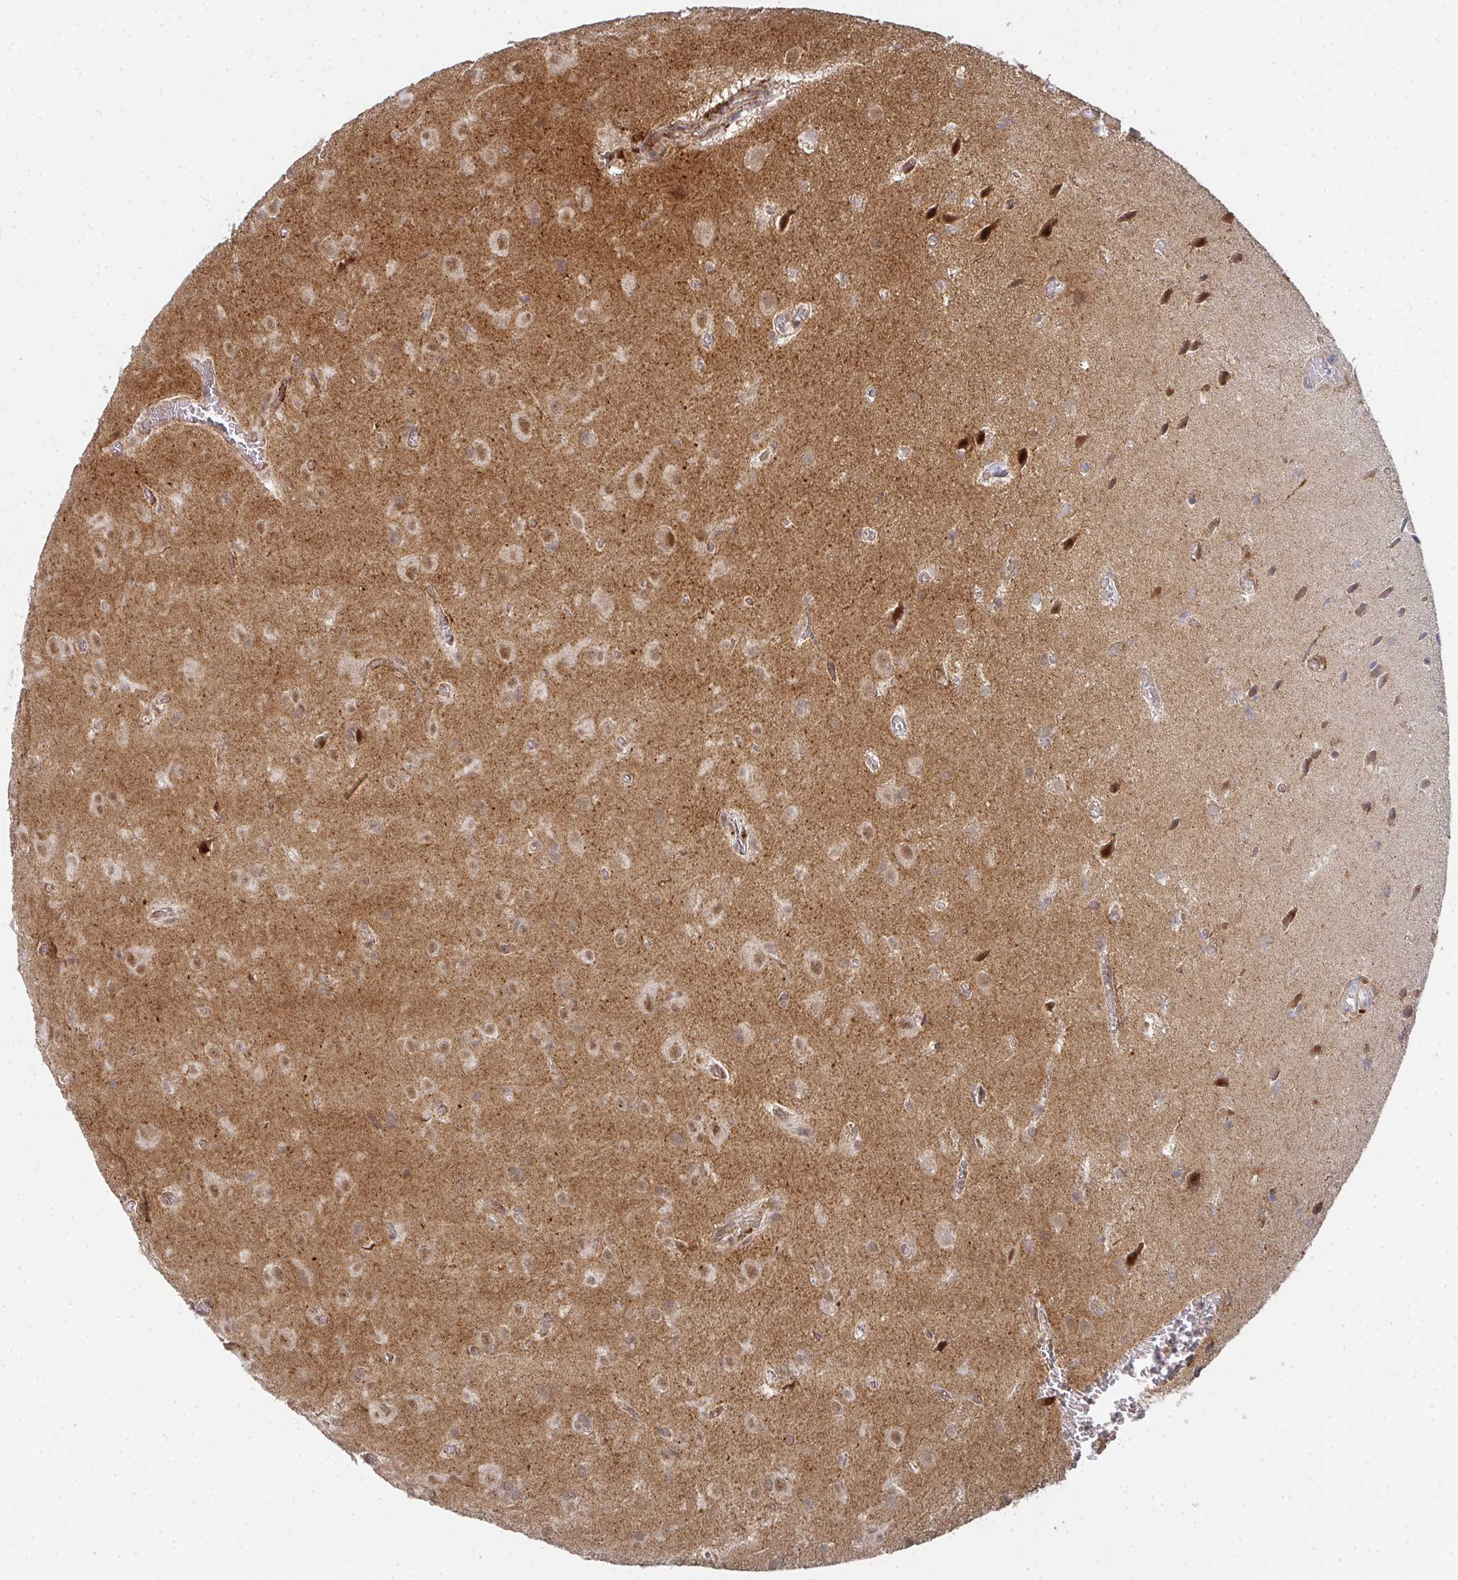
{"staining": {"intensity": "moderate", "quantity": ">75%", "location": "nuclear"}, "tissue": "glioma", "cell_type": "Tumor cells", "image_type": "cancer", "snomed": [{"axis": "morphology", "description": "Glioma, malignant, Low grade"}, {"axis": "topography", "description": "Brain"}], "caption": "An immunohistochemistry (IHC) image of tumor tissue is shown. Protein staining in brown highlights moderate nuclear positivity in malignant glioma (low-grade) within tumor cells. The protein is shown in brown color, while the nuclei are stained blue.", "gene": "RBBP5", "patient": {"sex": "male", "age": 58}}